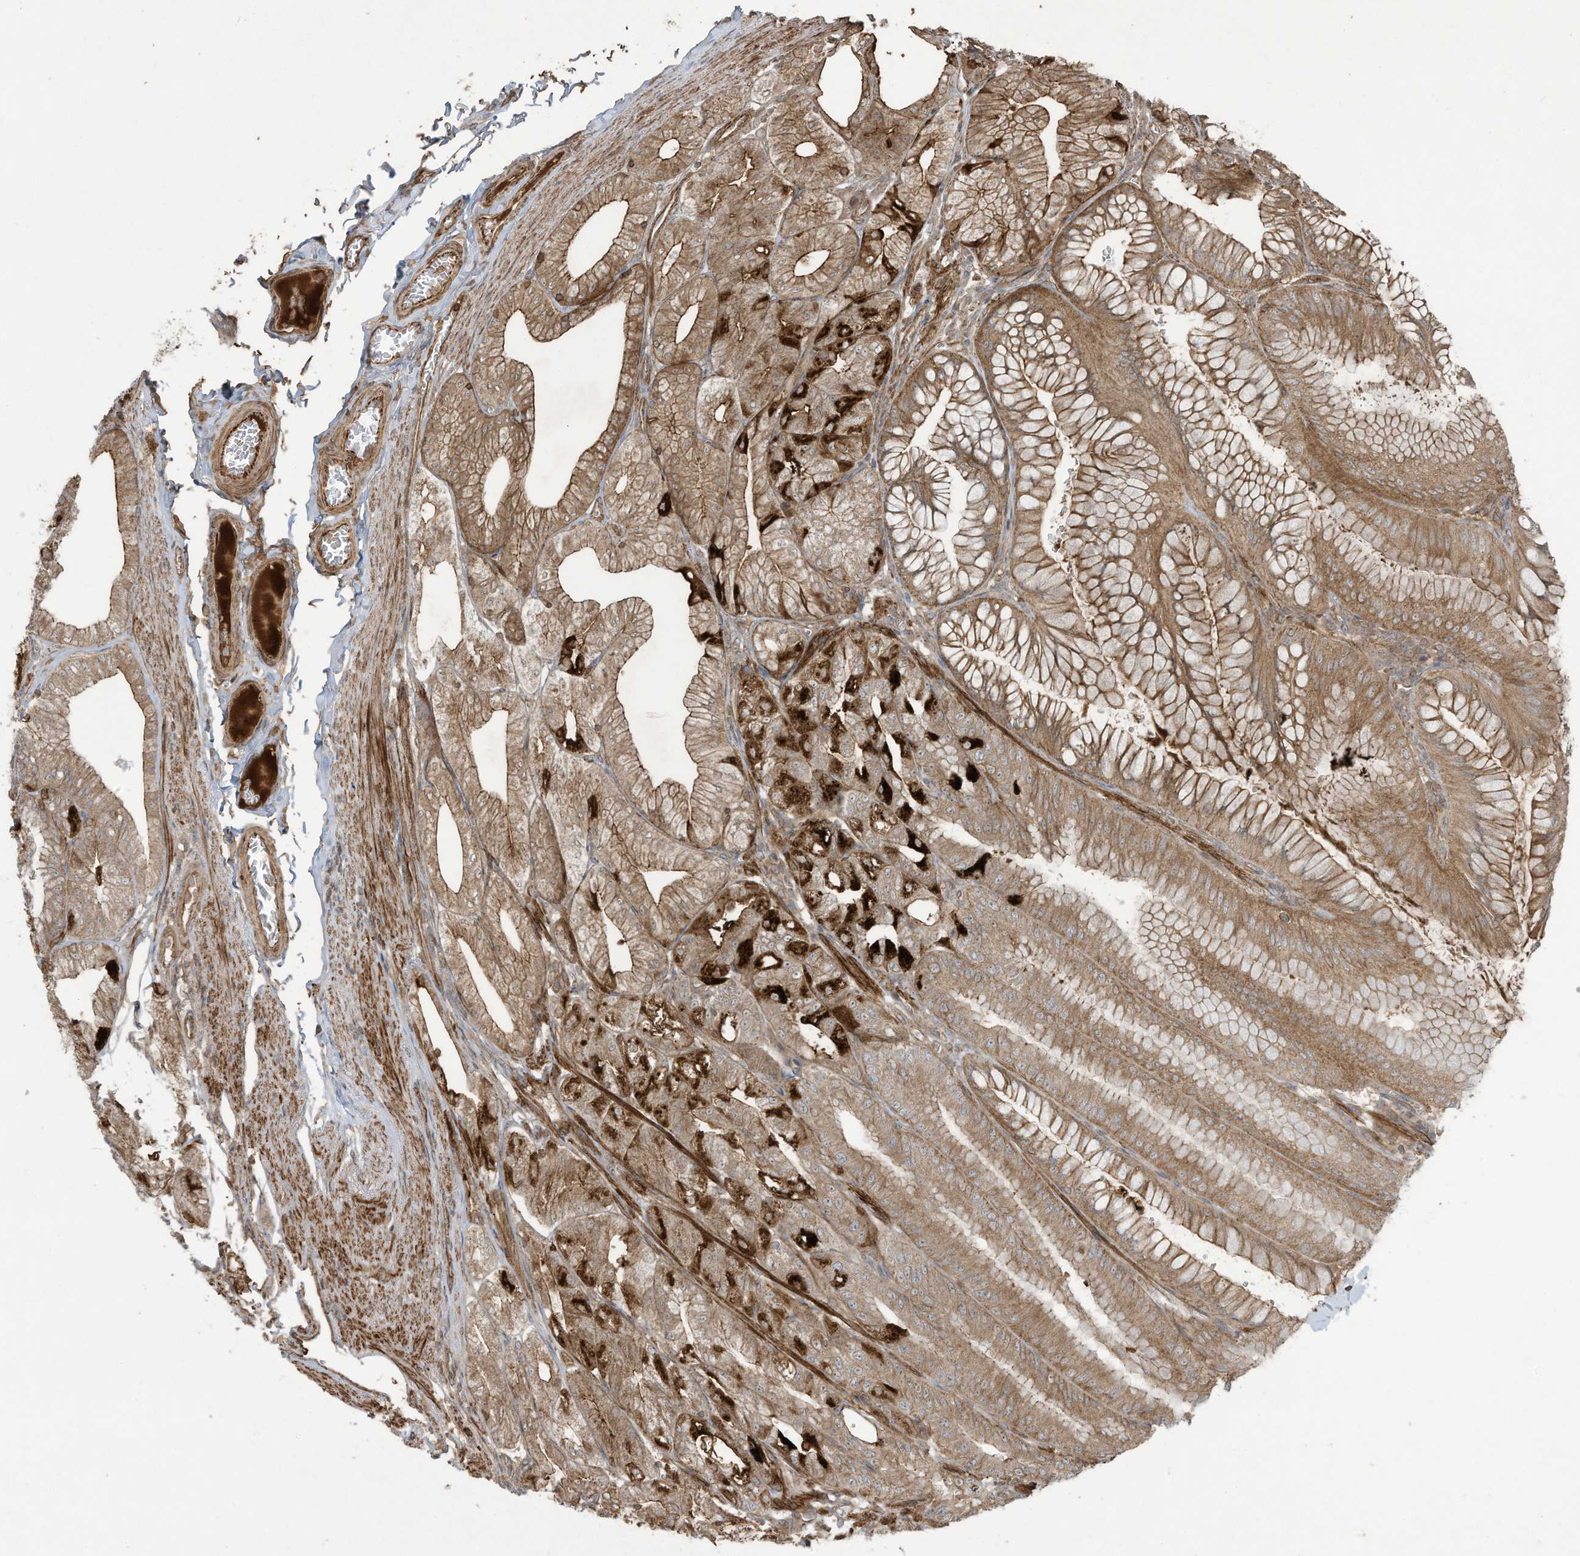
{"staining": {"intensity": "strong", "quantity": ">75%", "location": "cytoplasmic/membranous"}, "tissue": "stomach", "cell_type": "Glandular cells", "image_type": "normal", "snomed": [{"axis": "morphology", "description": "Normal tissue, NOS"}, {"axis": "topography", "description": "Stomach, lower"}], "caption": "Immunohistochemical staining of normal stomach displays strong cytoplasmic/membranous protein expression in about >75% of glandular cells. The staining is performed using DAB (3,3'-diaminobenzidine) brown chromogen to label protein expression. The nuclei are counter-stained blue using hematoxylin.", "gene": "DDIT4", "patient": {"sex": "male", "age": 71}}